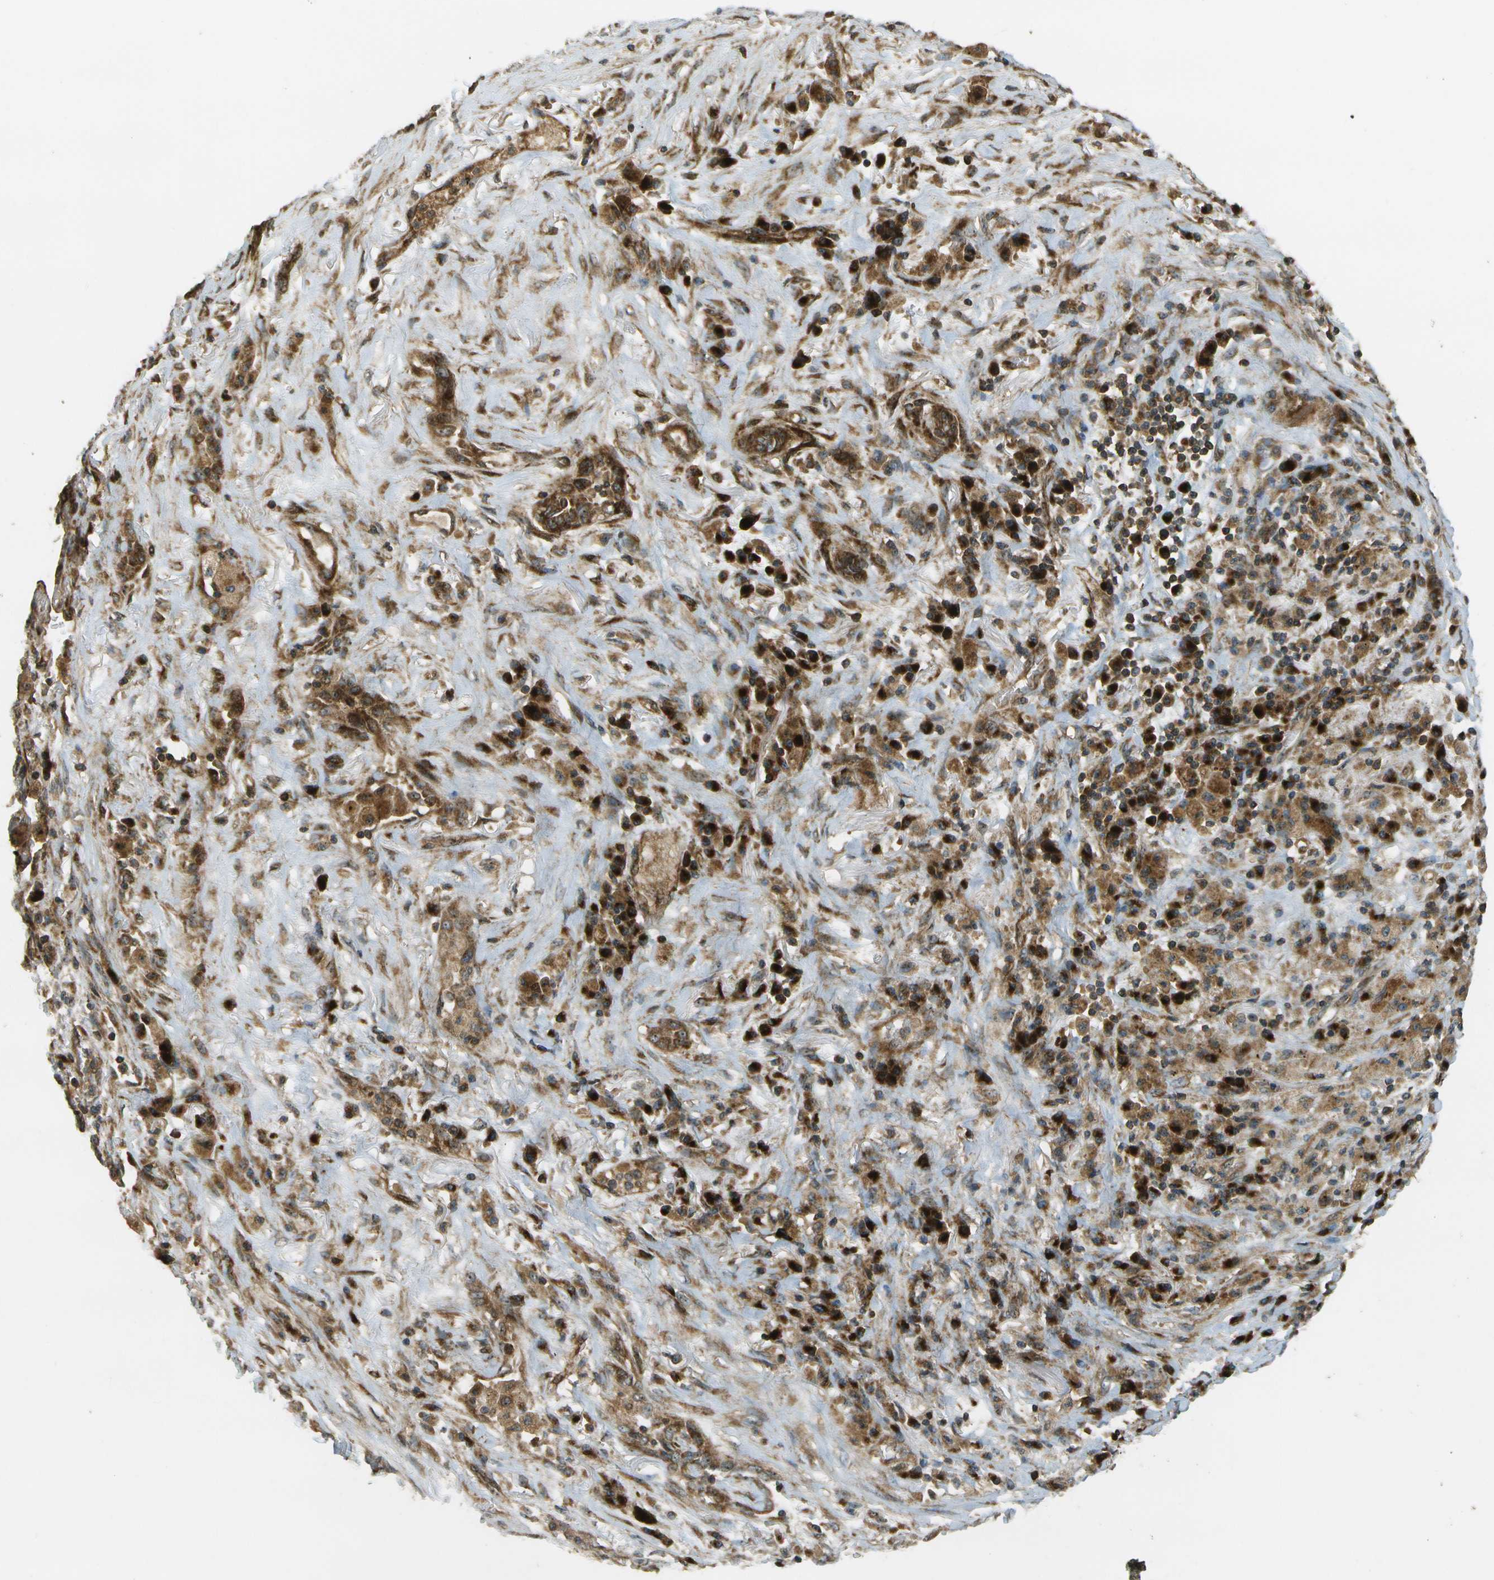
{"staining": {"intensity": "moderate", "quantity": ">75%", "location": "cytoplasmic/membranous"}, "tissue": "lung cancer", "cell_type": "Tumor cells", "image_type": "cancer", "snomed": [{"axis": "morphology", "description": "Squamous cell carcinoma, NOS"}, {"axis": "topography", "description": "Lung"}], "caption": "Brown immunohistochemical staining in lung cancer (squamous cell carcinoma) shows moderate cytoplasmic/membranous expression in about >75% of tumor cells.", "gene": "LRP12", "patient": {"sex": "male", "age": 61}}